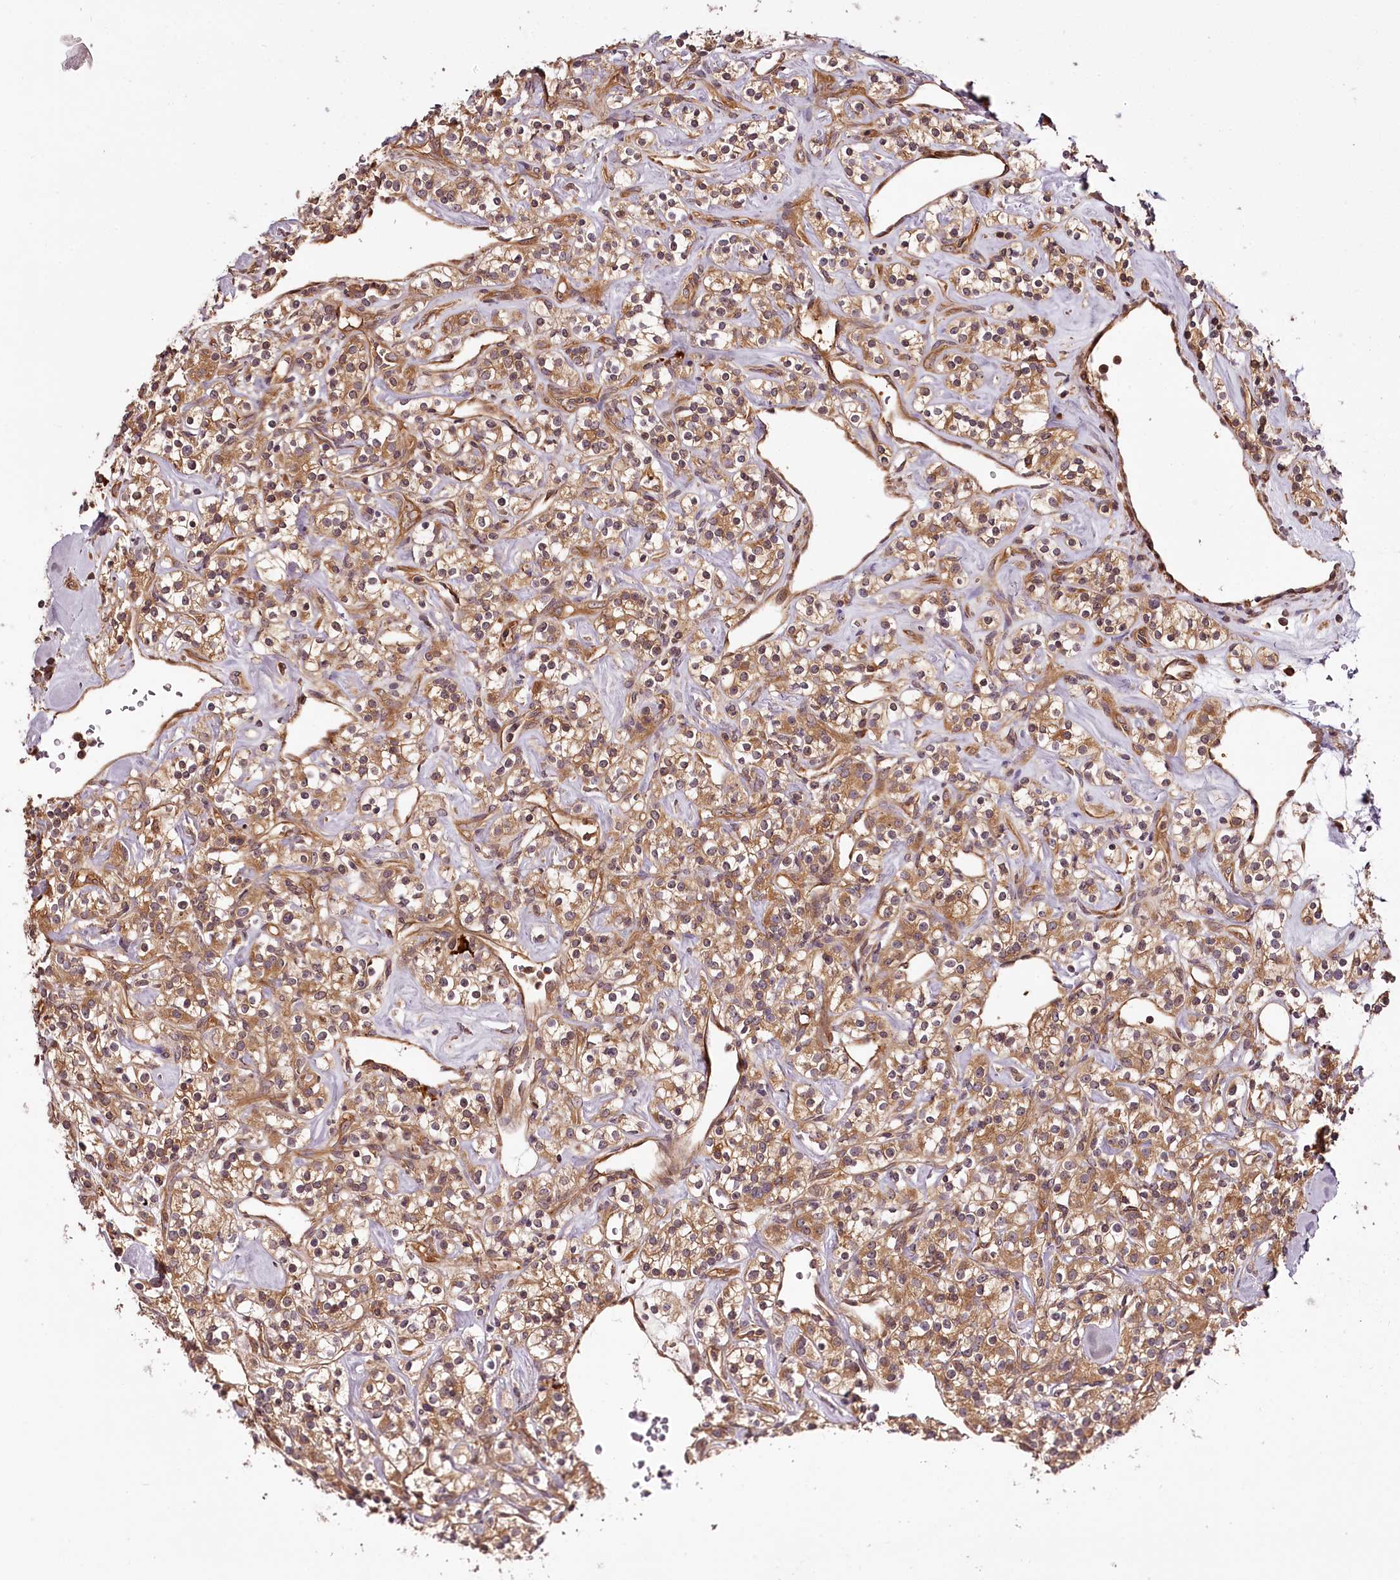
{"staining": {"intensity": "moderate", "quantity": ">75%", "location": "cytoplasmic/membranous"}, "tissue": "renal cancer", "cell_type": "Tumor cells", "image_type": "cancer", "snomed": [{"axis": "morphology", "description": "Adenocarcinoma, NOS"}, {"axis": "topography", "description": "Kidney"}], "caption": "A brown stain shows moderate cytoplasmic/membranous positivity of a protein in renal cancer (adenocarcinoma) tumor cells.", "gene": "TARS1", "patient": {"sex": "male", "age": 77}}